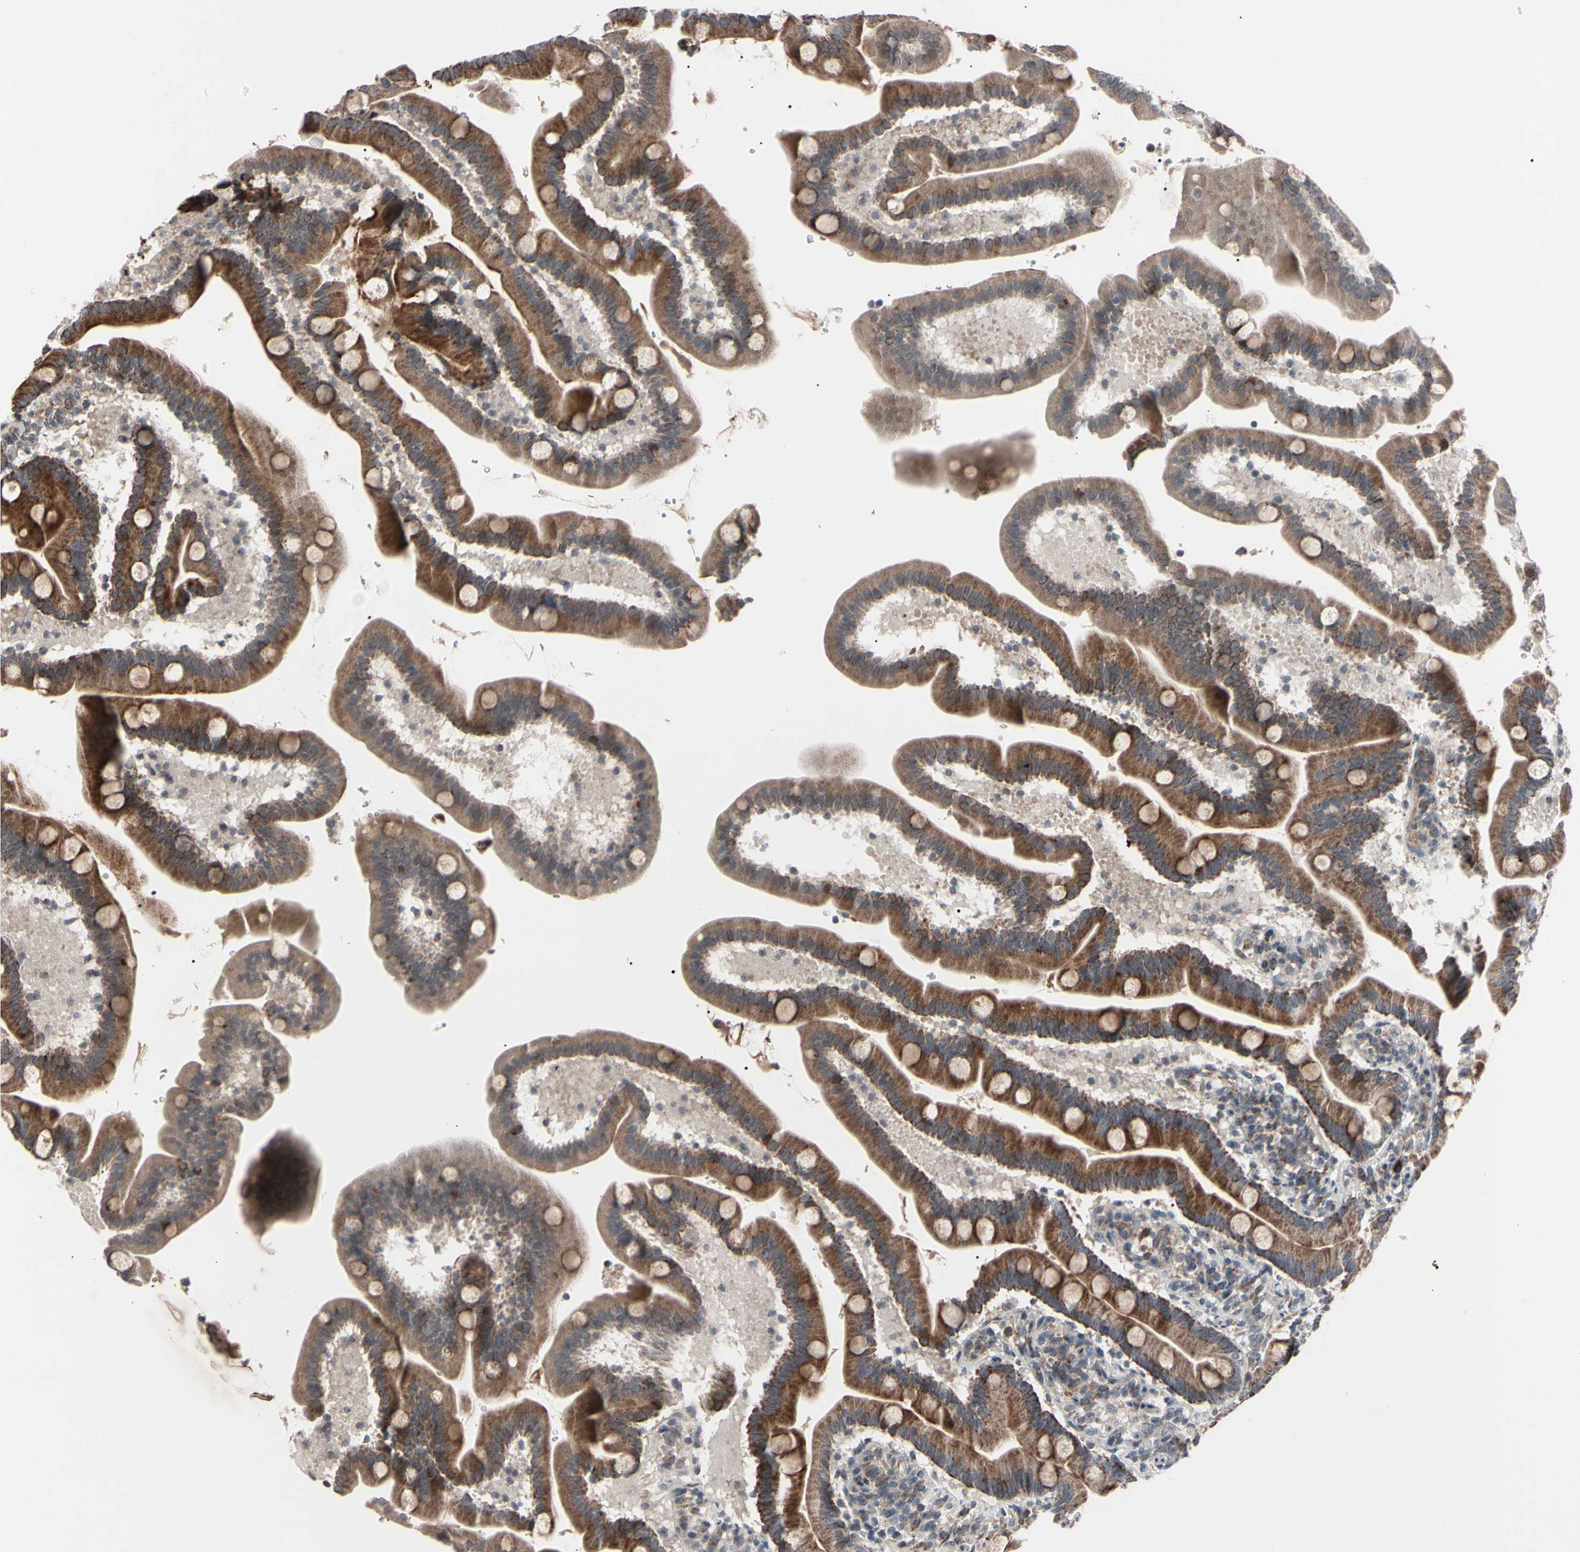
{"staining": {"intensity": "moderate", "quantity": ">75%", "location": "cytoplasmic/membranous"}, "tissue": "duodenum", "cell_type": "Glandular cells", "image_type": "normal", "snomed": [{"axis": "morphology", "description": "Normal tissue, NOS"}, {"axis": "topography", "description": "Duodenum"}], "caption": "An immunohistochemistry micrograph of unremarkable tissue is shown. Protein staining in brown labels moderate cytoplasmic/membranous positivity in duodenum within glandular cells.", "gene": "TNFRSF1A", "patient": {"sex": "male", "age": 54}}